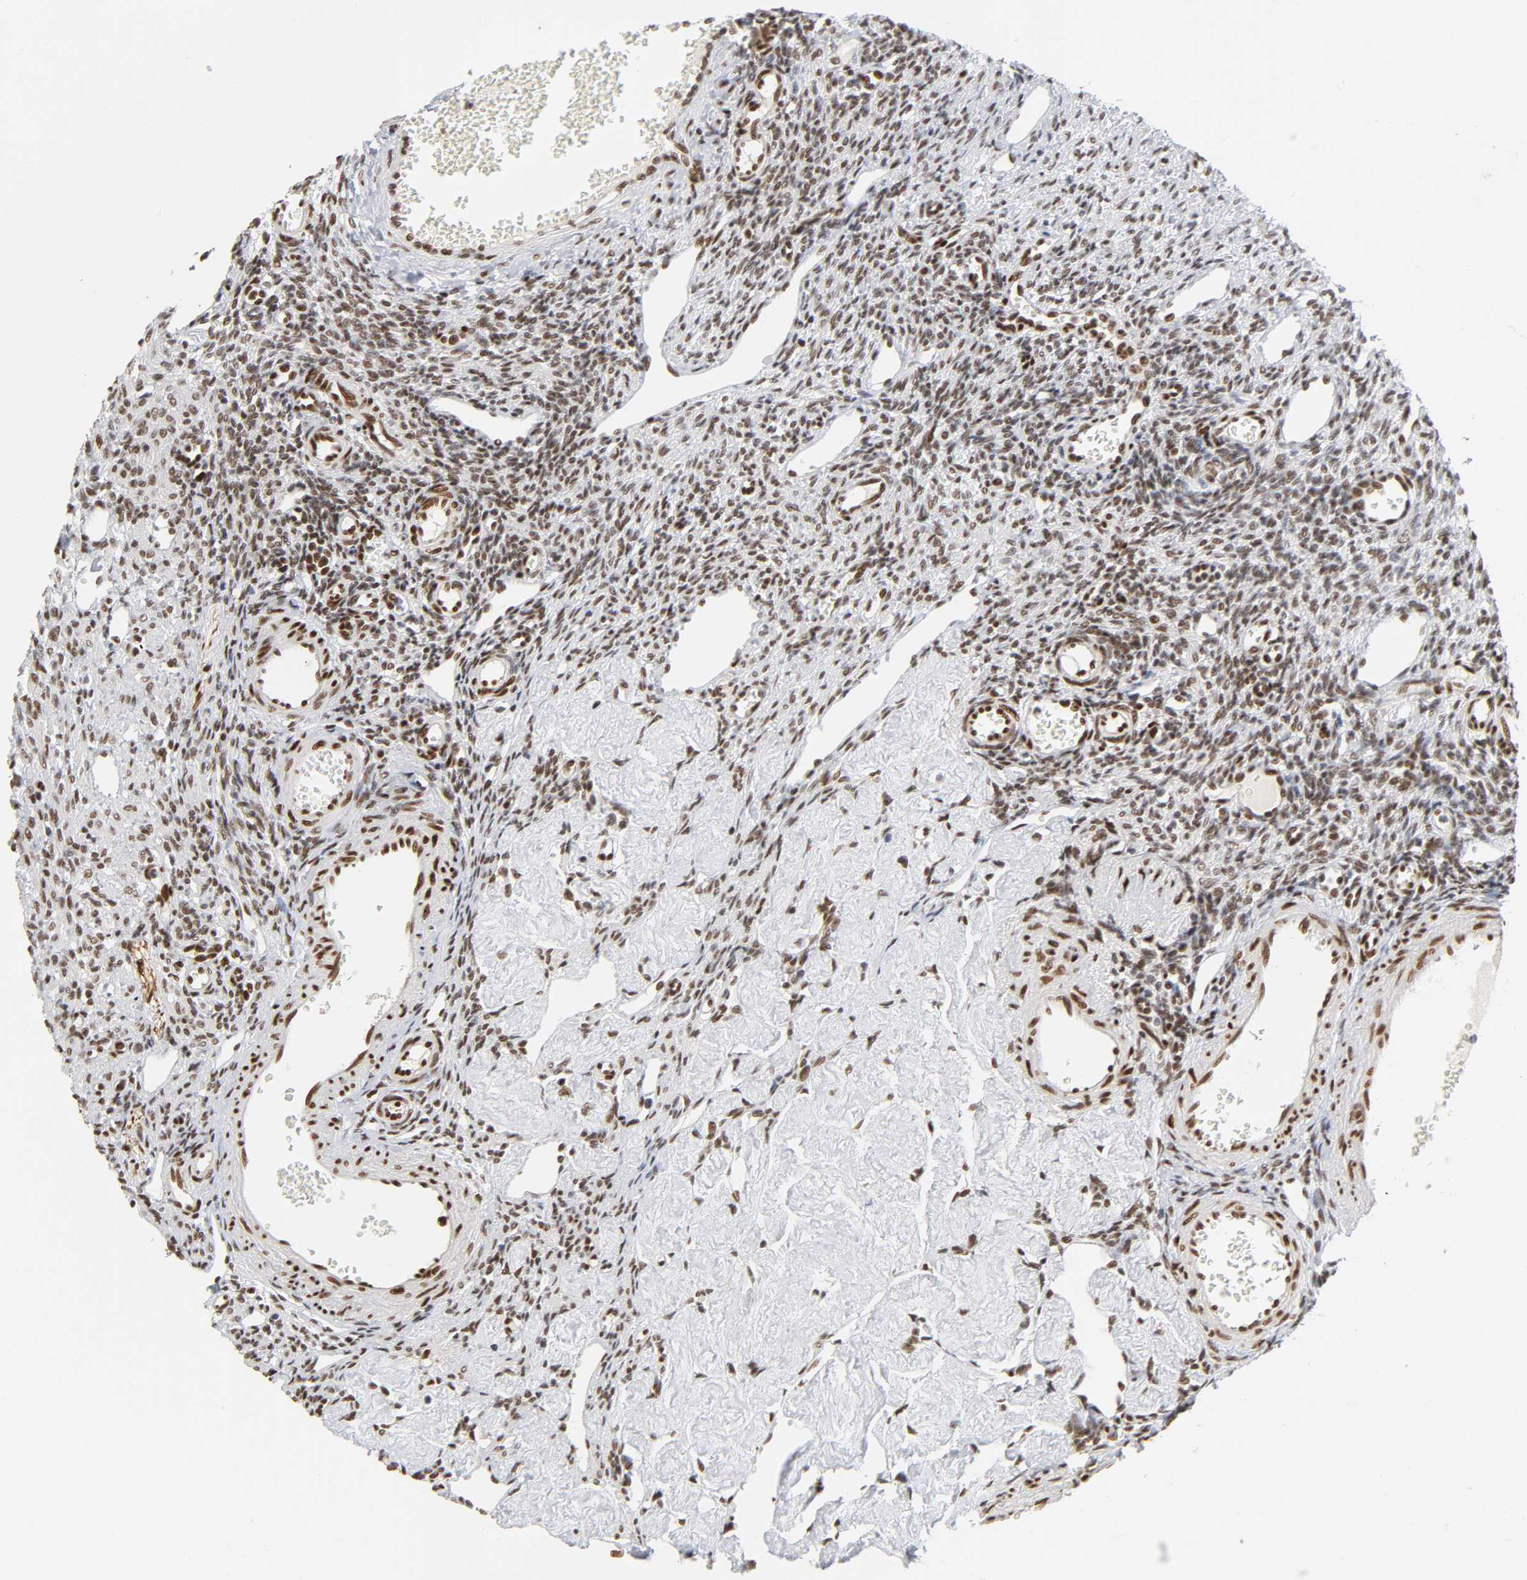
{"staining": {"intensity": "strong", "quantity": ">75%", "location": "nuclear"}, "tissue": "ovary", "cell_type": "Follicle cells", "image_type": "normal", "snomed": [{"axis": "morphology", "description": "Normal tissue, NOS"}, {"axis": "topography", "description": "Ovary"}], "caption": "Immunohistochemical staining of unremarkable human ovary shows strong nuclear protein positivity in about >75% of follicle cells.", "gene": "NR3C1", "patient": {"sex": "female", "age": 33}}